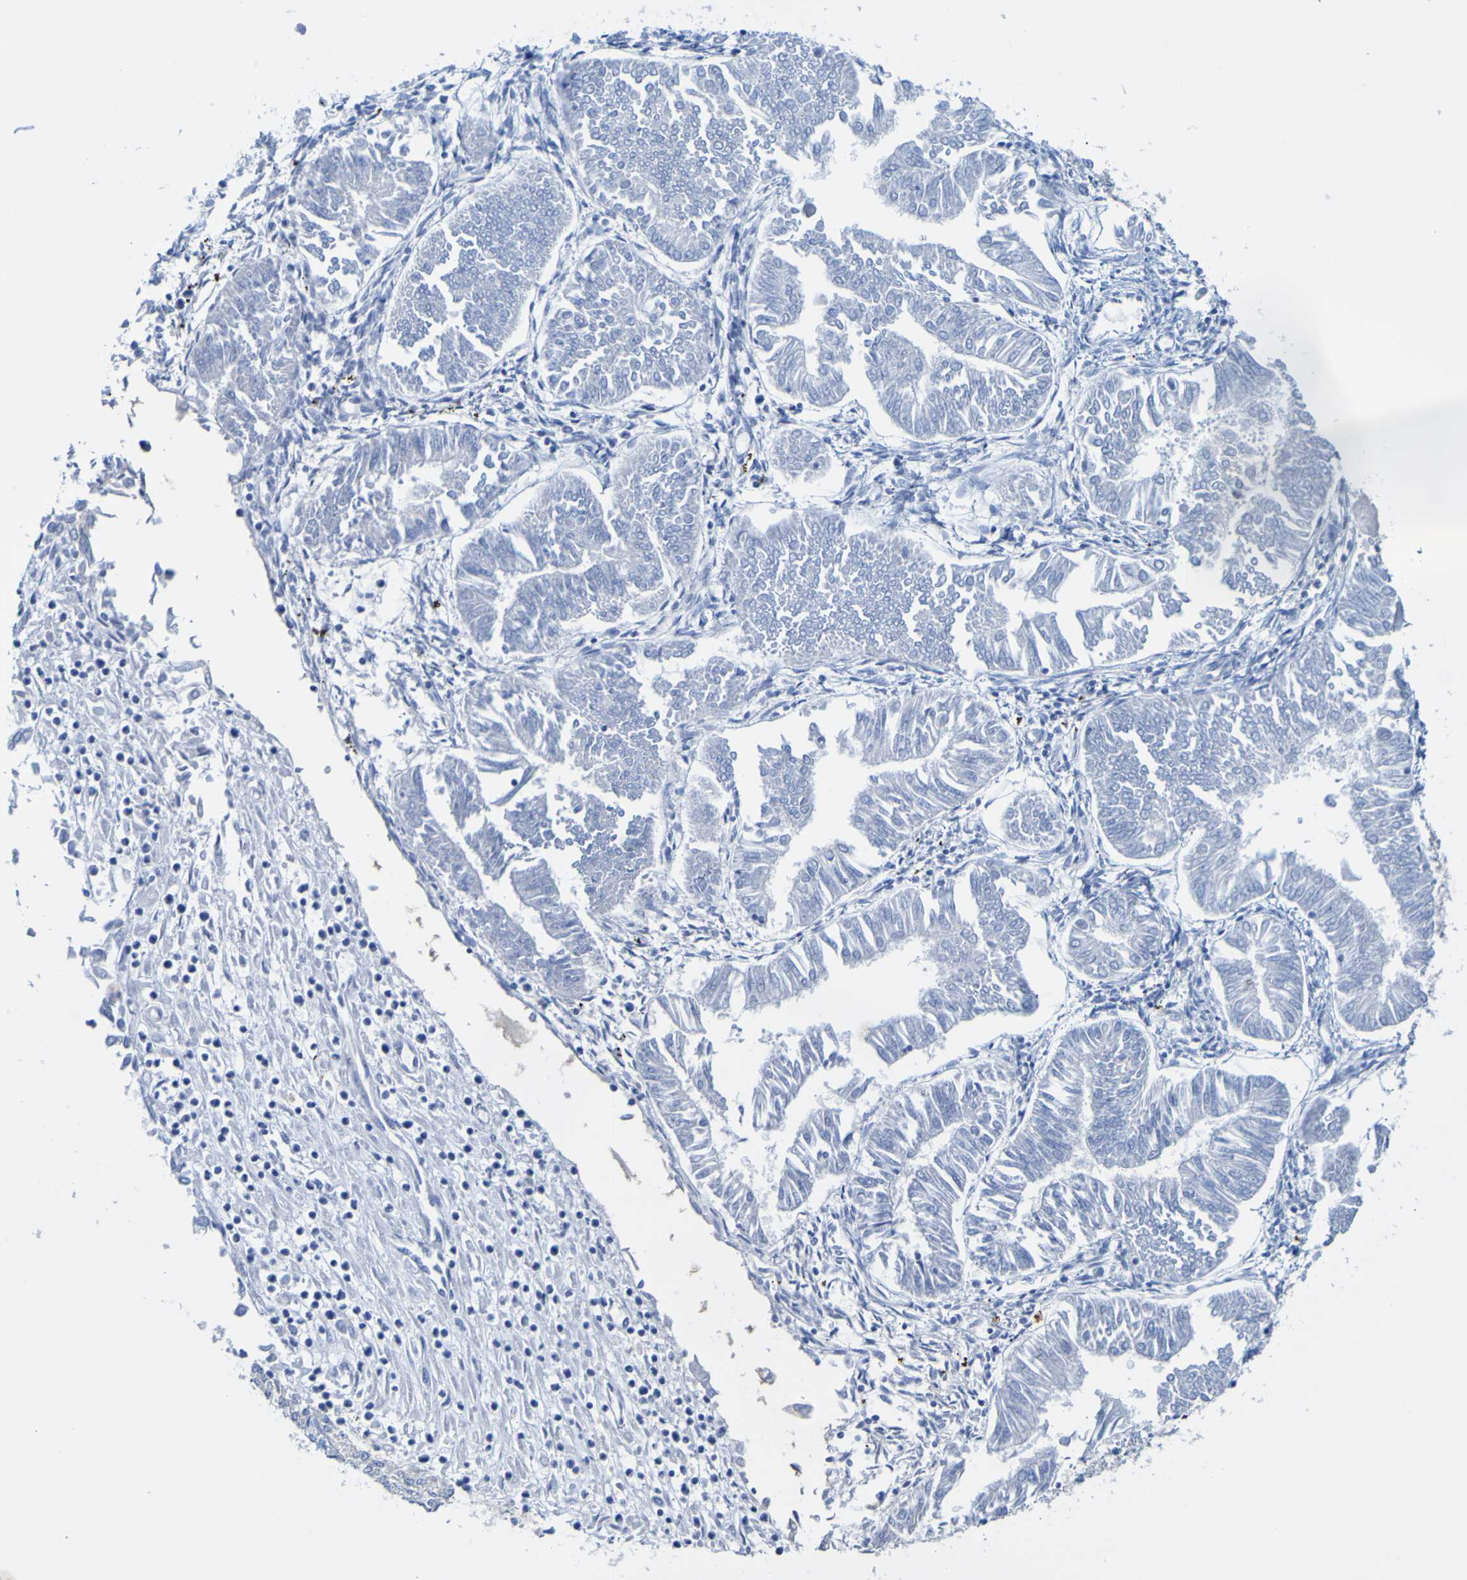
{"staining": {"intensity": "negative", "quantity": "none", "location": "none"}, "tissue": "endometrial cancer", "cell_type": "Tumor cells", "image_type": "cancer", "snomed": [{"axis": "morphology", "description": "Adenocarcinoma, NOS"}, {"axis": "topography", "description": "Endometrium"}], "caption": "This is a micrograph of immunohistochemistry (IHC) staining of endometrial cancer (adenocarcinoma), which shows no positivity in tumor cells.", "gene": "ACMSD", "patient": {"sex": "female", "age": 53}}